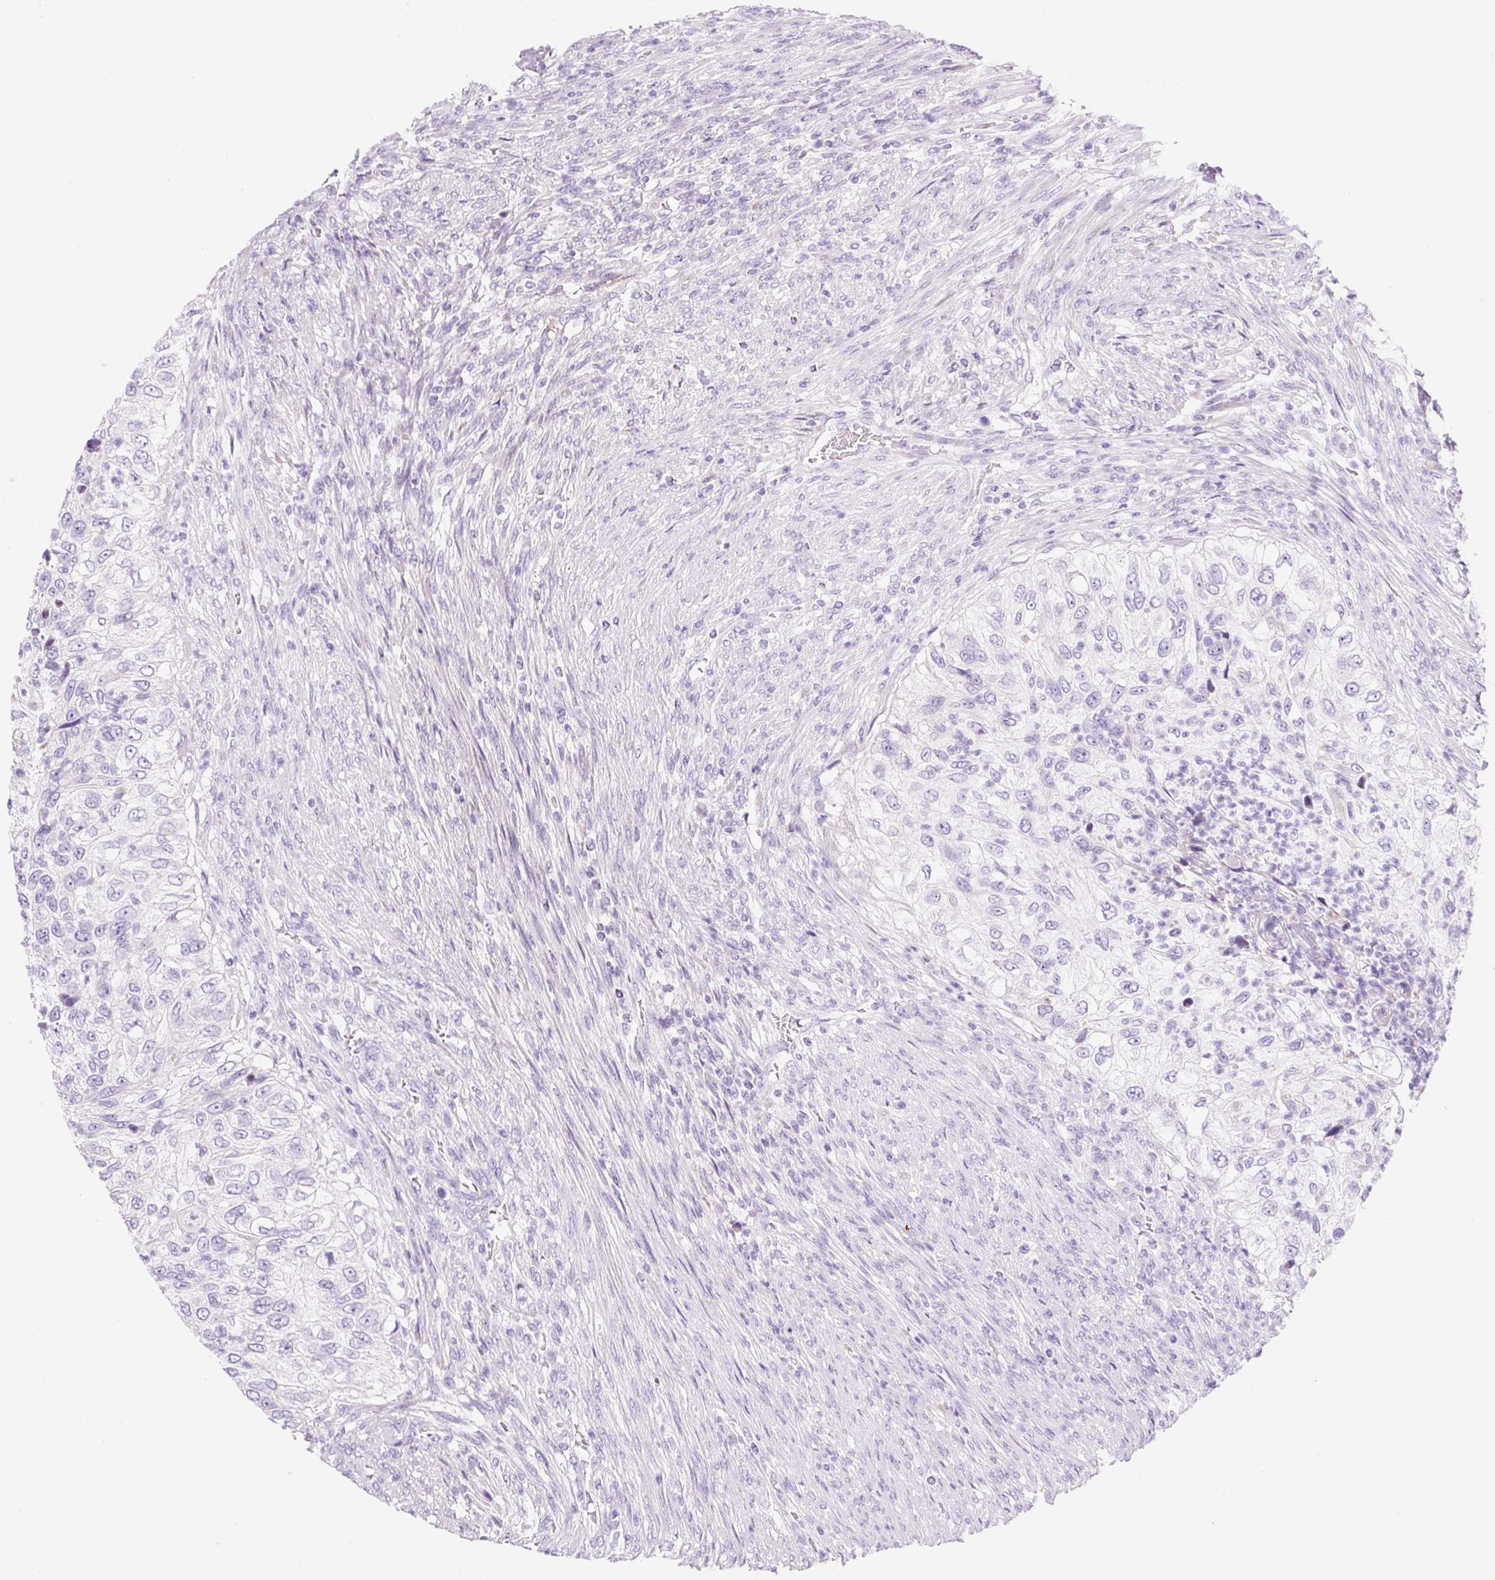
{"staining": {"intensity": "negative", "quantity": "none", "location": "none"}, "tissue": "urothelial cancer", "cell_type": "Tumor cells", "image_type": "cancer", "snomed": [{"axis": "morphology", "description": "Urothelial carcinoma, High grade"}, {"axis": "topography", "description": "Urinary bladder"}], "caption": "This histopathology image is of urothelial cancer stained with IHC to label a protein in brown with the nuclei are counter-stained blue. There is no expression in tumor cells.", "gene": "ZNF121", "patient": {"sex": "female", "age": 60}}